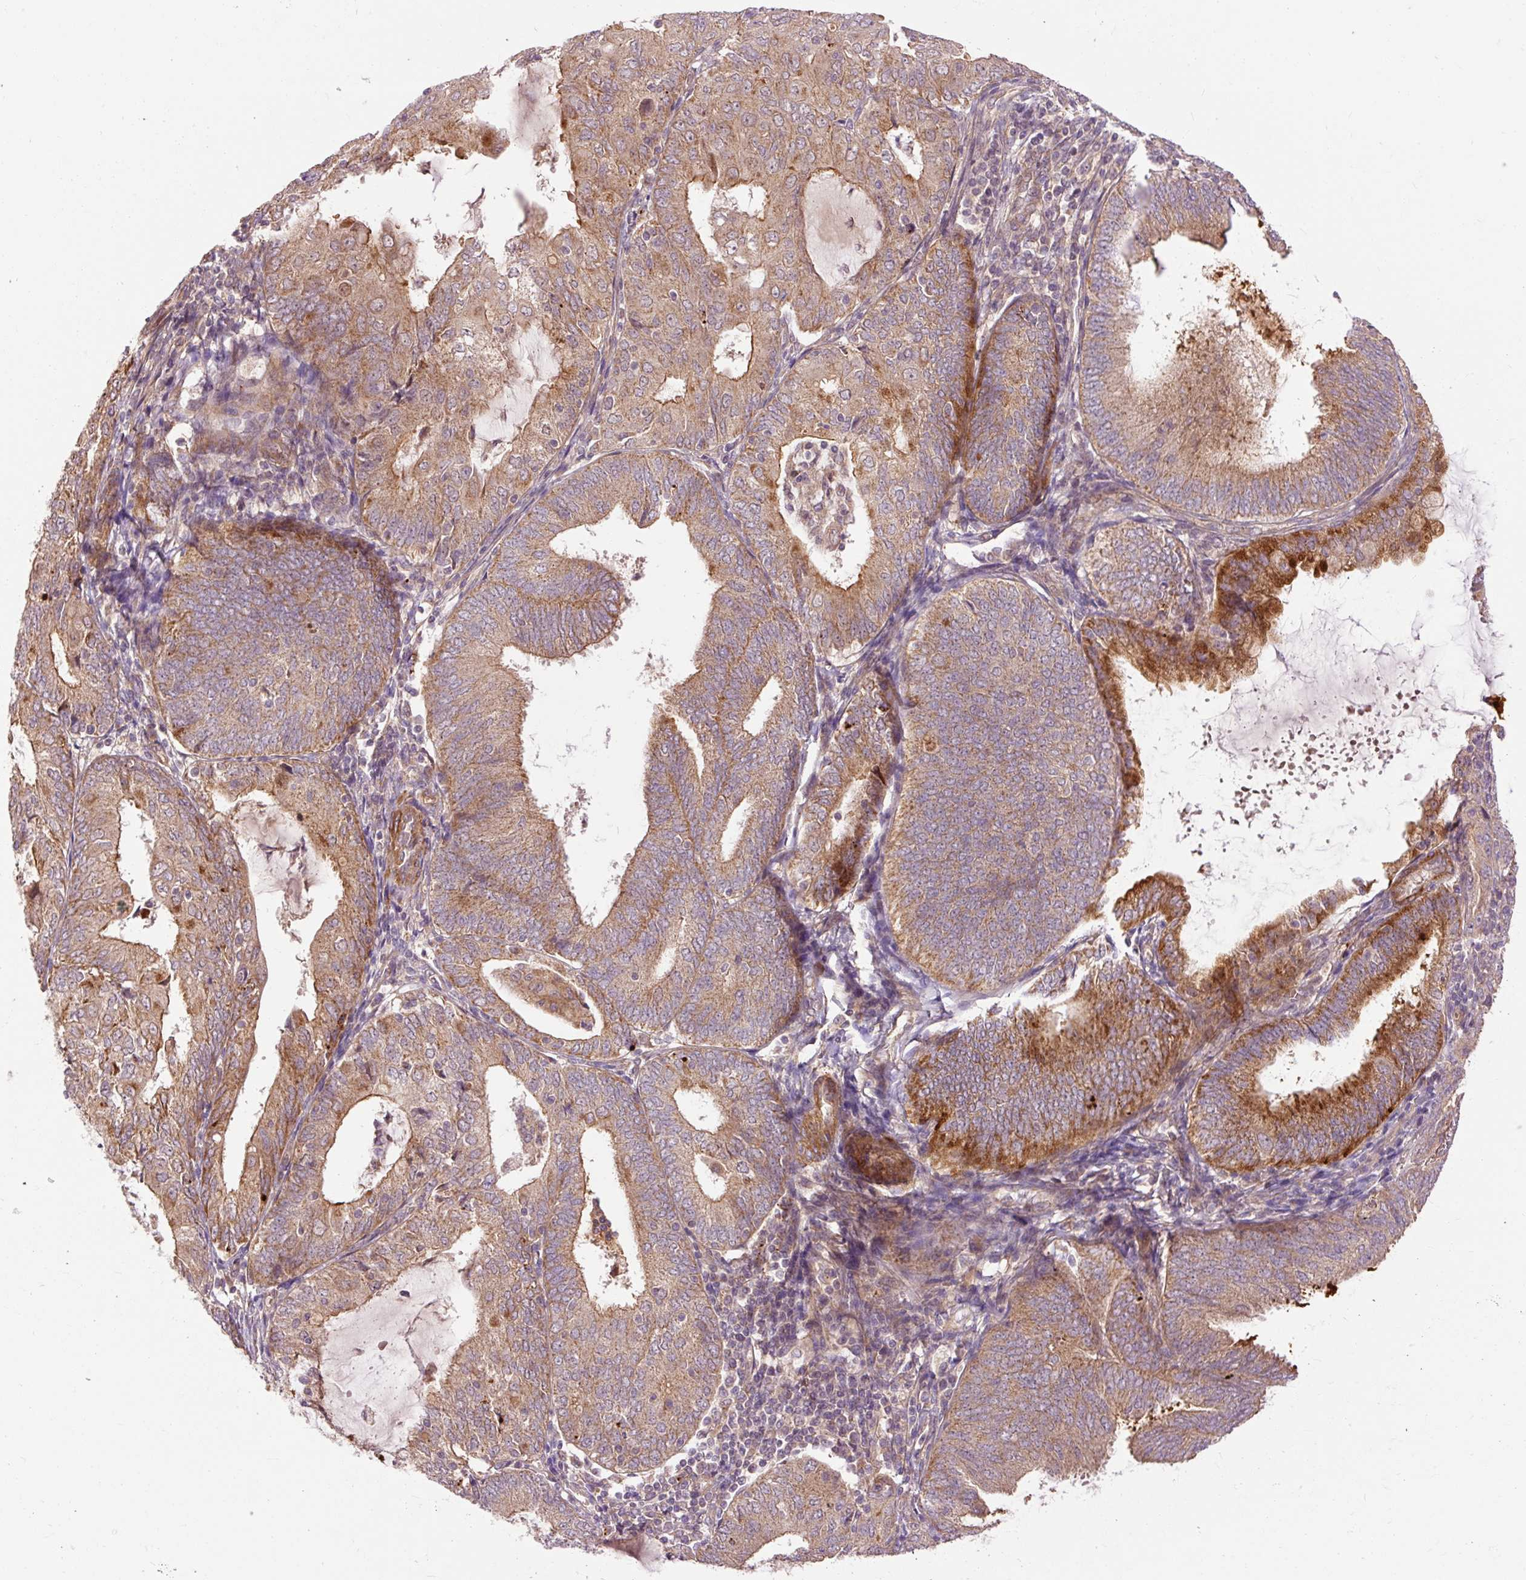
{"staining": {"intensity": "moderate", "quantity": ">75%", "location": "cytoplasmic/membranous"}, "tissue": "endometrial cancer", "cell_type": "Tumor cells", "image_type": "cancer", "snomed": [{"axis": "morphology", "description": "Adenocarcinoma, NOS"}, {"axis": "topography", "description": "Endometrium"}], "caption": "Tumor cells show medium levels of moderate cytoplasmic/membranous expression in approximately >75% of cells in human adenocarcinoma (endometrial). (DAB IHC with brightfield microscopy, high magnification).", "gene": "RIPOR3", "patient": {"sex": "female", "age": 81}}